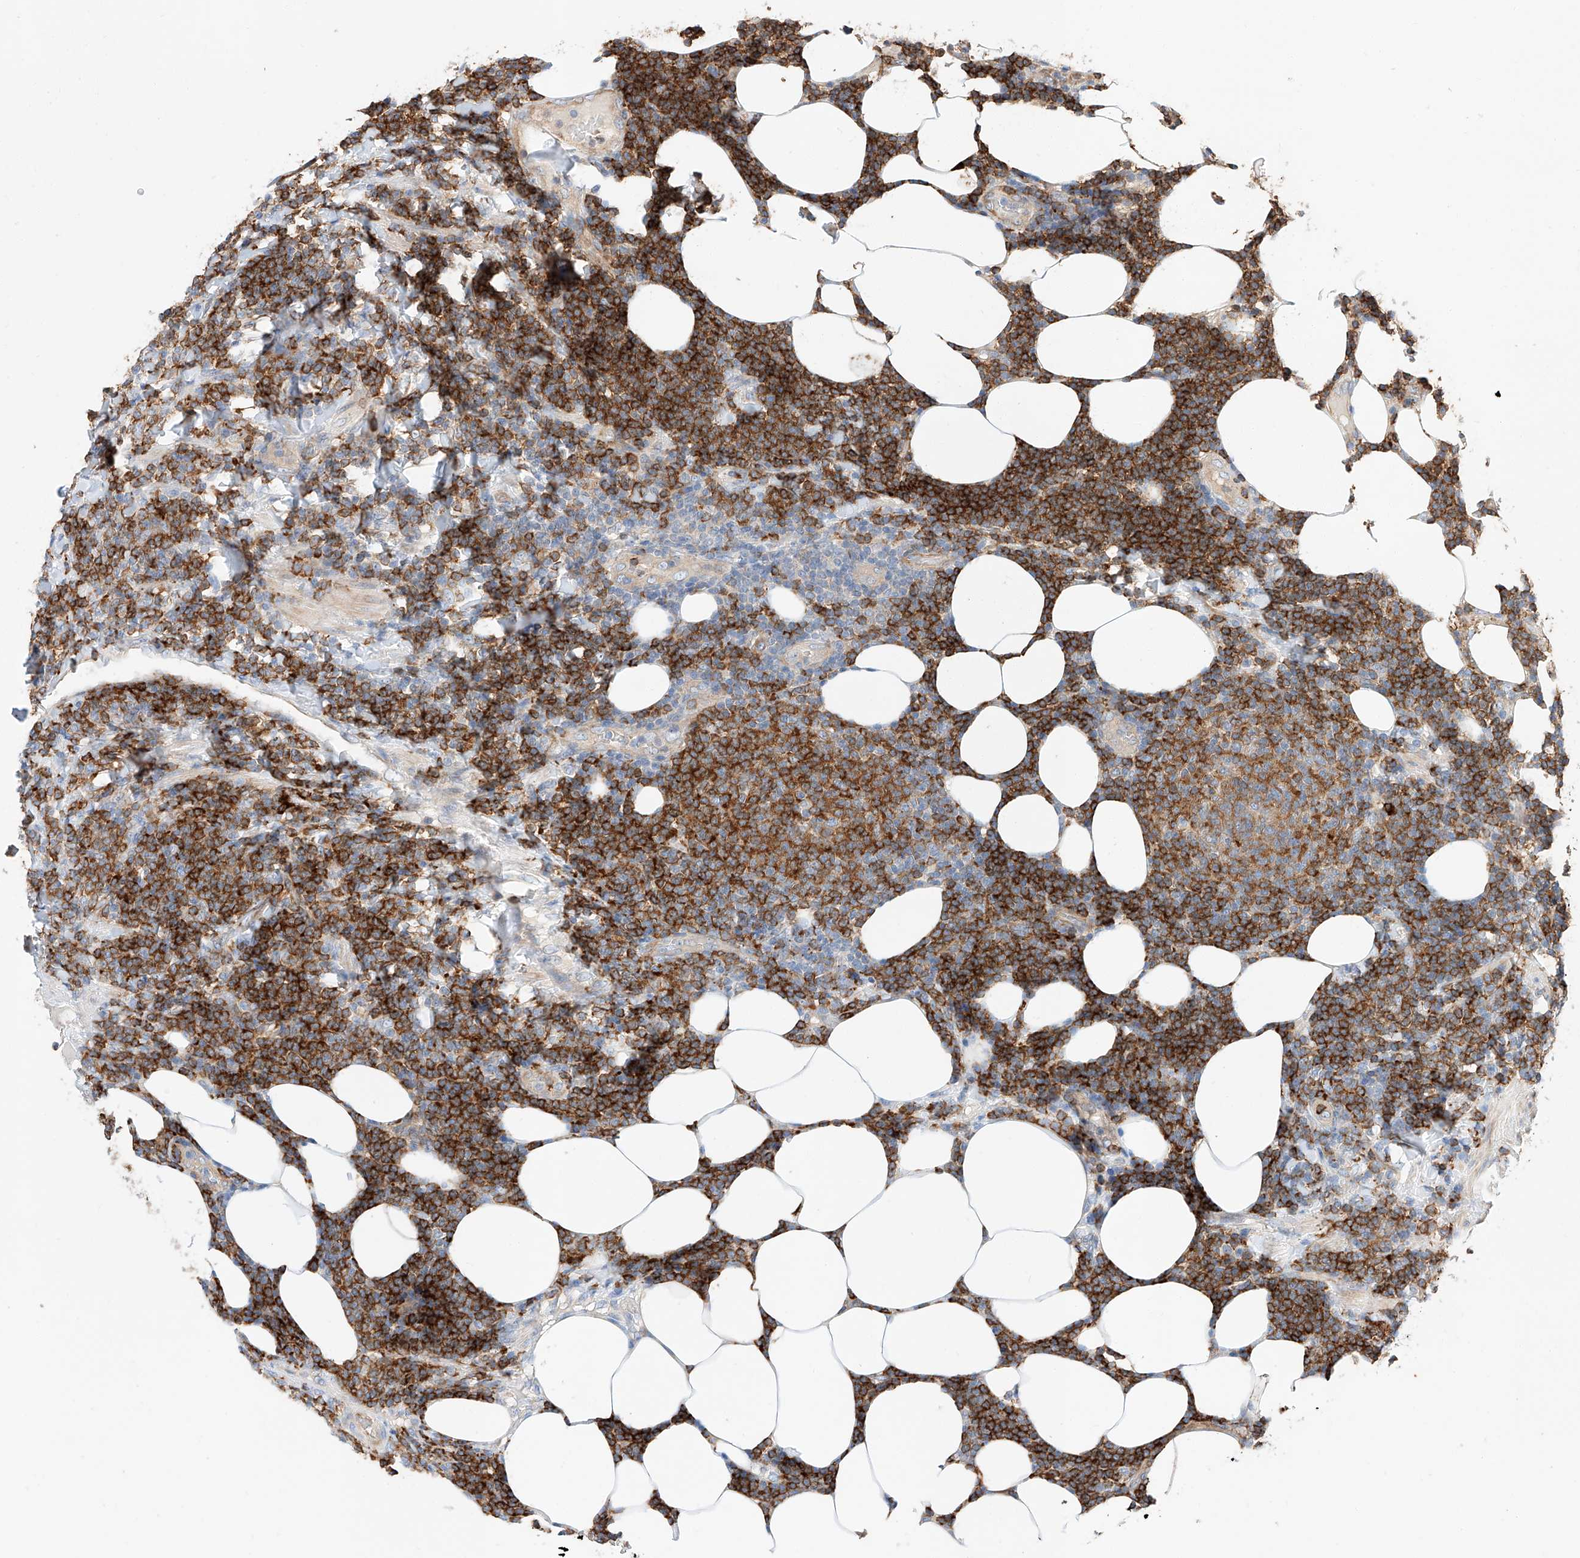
{"staining": {"intensity": "strong", "quantity": ">75%", "location": "cytoplasmic/membranous"}, "tissue": "lymphoma", "cell_type": "Tumor cells", "image_type": "cancer", "snomed": [{"axis": "morphology", "description": "Malignant lymphoma, non-Hodgkin's type, Low grade"}, {"axis": "topography", "description": "Lymph node"}], "caption": "Tumor cells demonstrate strong cytoplasmic/membranous positivity in about >75% of cells in malignant lymphoma, non-Hodgkin's type (low-grade).", "gene": "GLMN", "patient": {"sex": "male", "age": 66}}